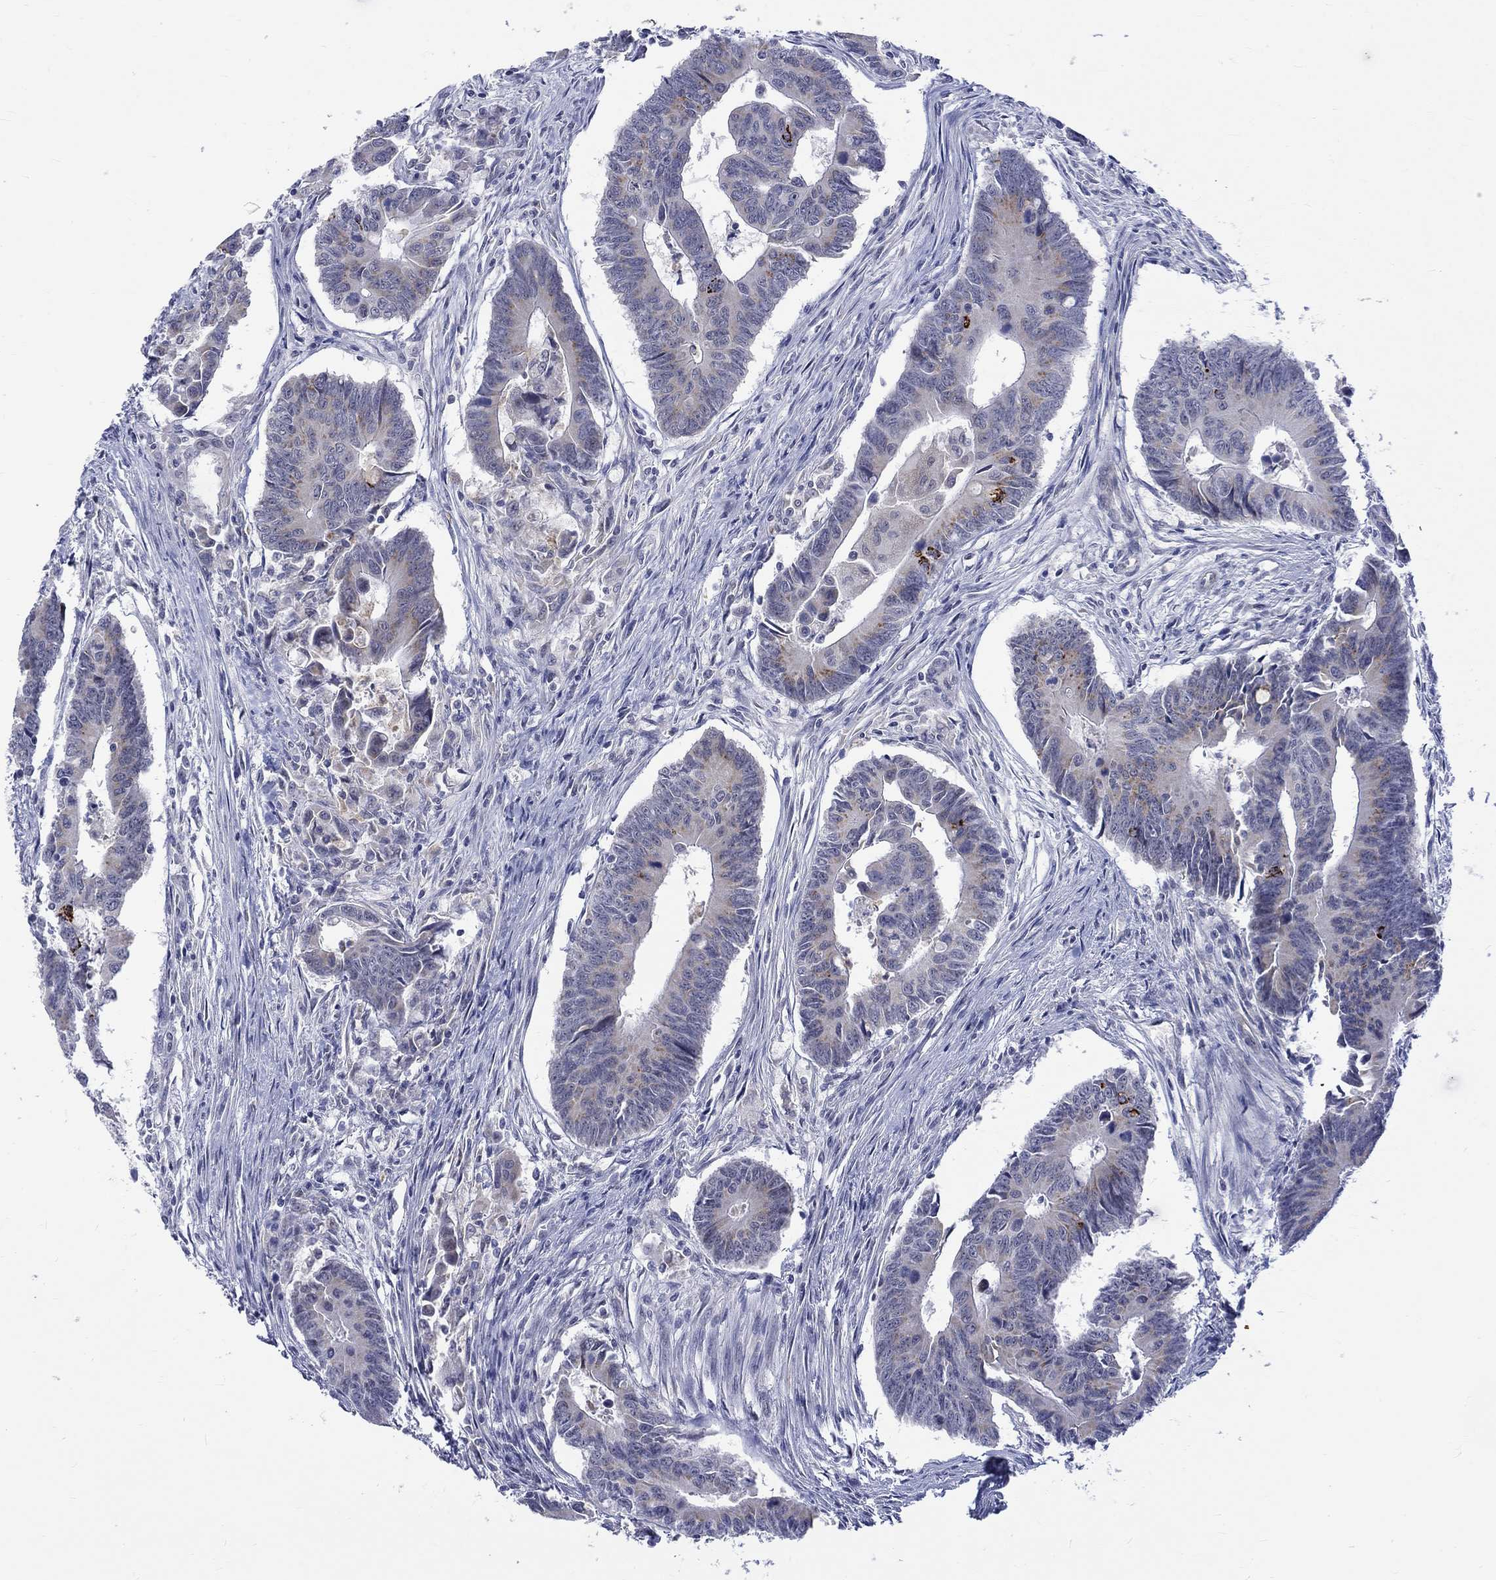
{"staining": {"intensity": "strong", "quantity": "<25%", "location": "cytoplasmic/membranous"}, "tissue": "colorectal cancer", "cell_type": "Tumor cells", "image_type": "cancer", "snomed": [{"axis": "morphology", "description": "Adenocarcinoma, NOS"}, {"axis": "topography", "description": "Rectum"}], "caption": "DAB immunohistochemical staining of human adenocarcinoma (colorectal) exhibits strong cytoplasmic/membranous protein positivity in approximately <25% of tumor cells. (IHC, brightfield microscopy, high magnification).", "gene": "ST6GALNAC1", "patient": {"sex": "male", "age": 67}}